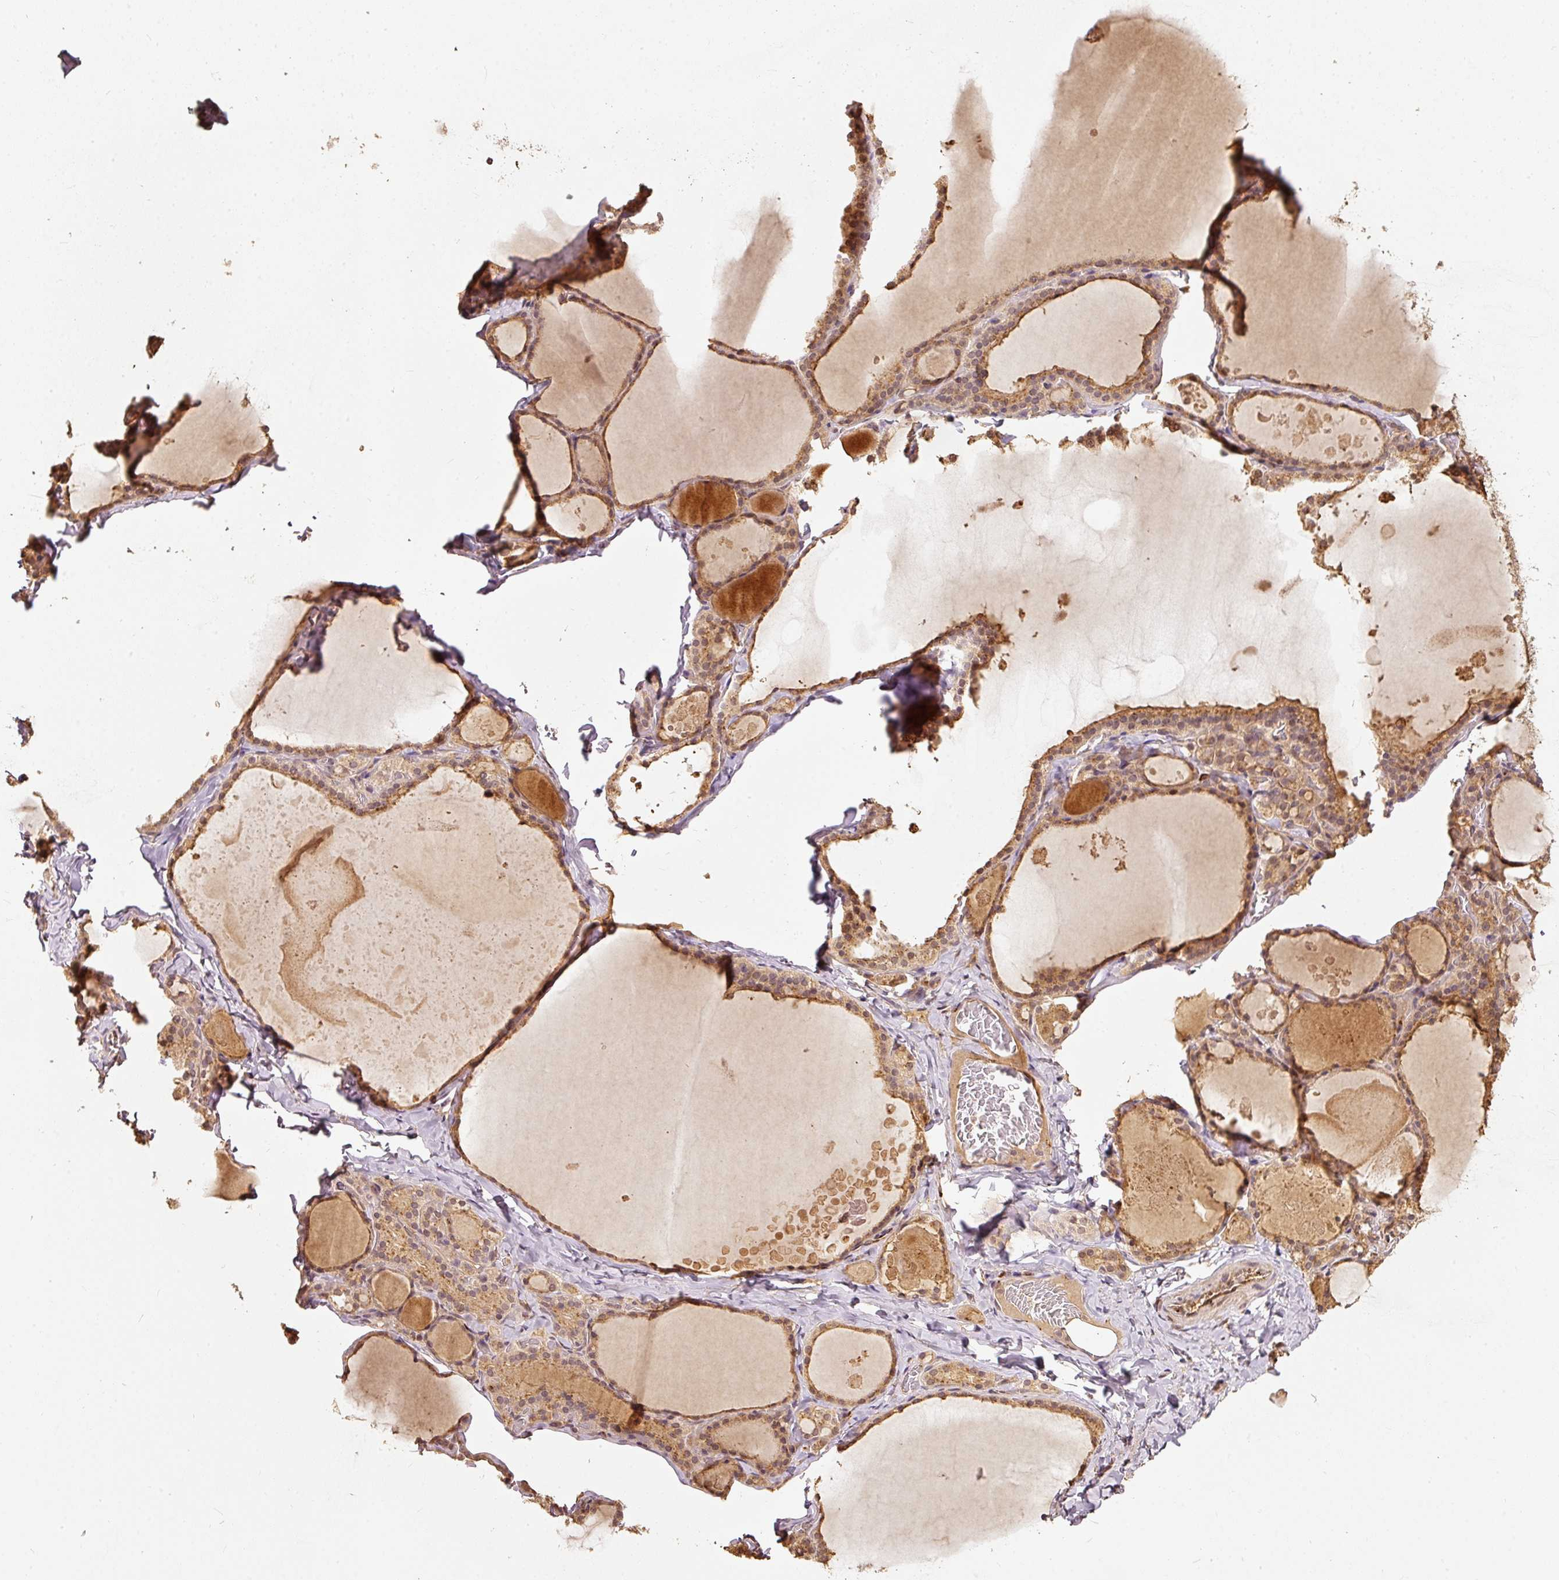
{"staining": {"intensity": "moderate", "quantity": ">75%", "location": "cytoplasmic/membranous"}, "tissue": "thyroid gland", "cell_type": "Glandular cells", "image_type": "normal", "snomed": [{"axis": "morphology", "description": "Normal tissue, NOS"}, {"axis": "topography", "description": "Thyroid gland"}], "caption": "Immunohistochemical staining of unremarkable thyroid gland displays moderate cytoplasmic/membranous protein expression in about >75% of glandular cells. (DAB IHC with brightfield microscopy, high magnification).", "gene": "FUT8", "patient": {"sex": "male", "age": 56}}